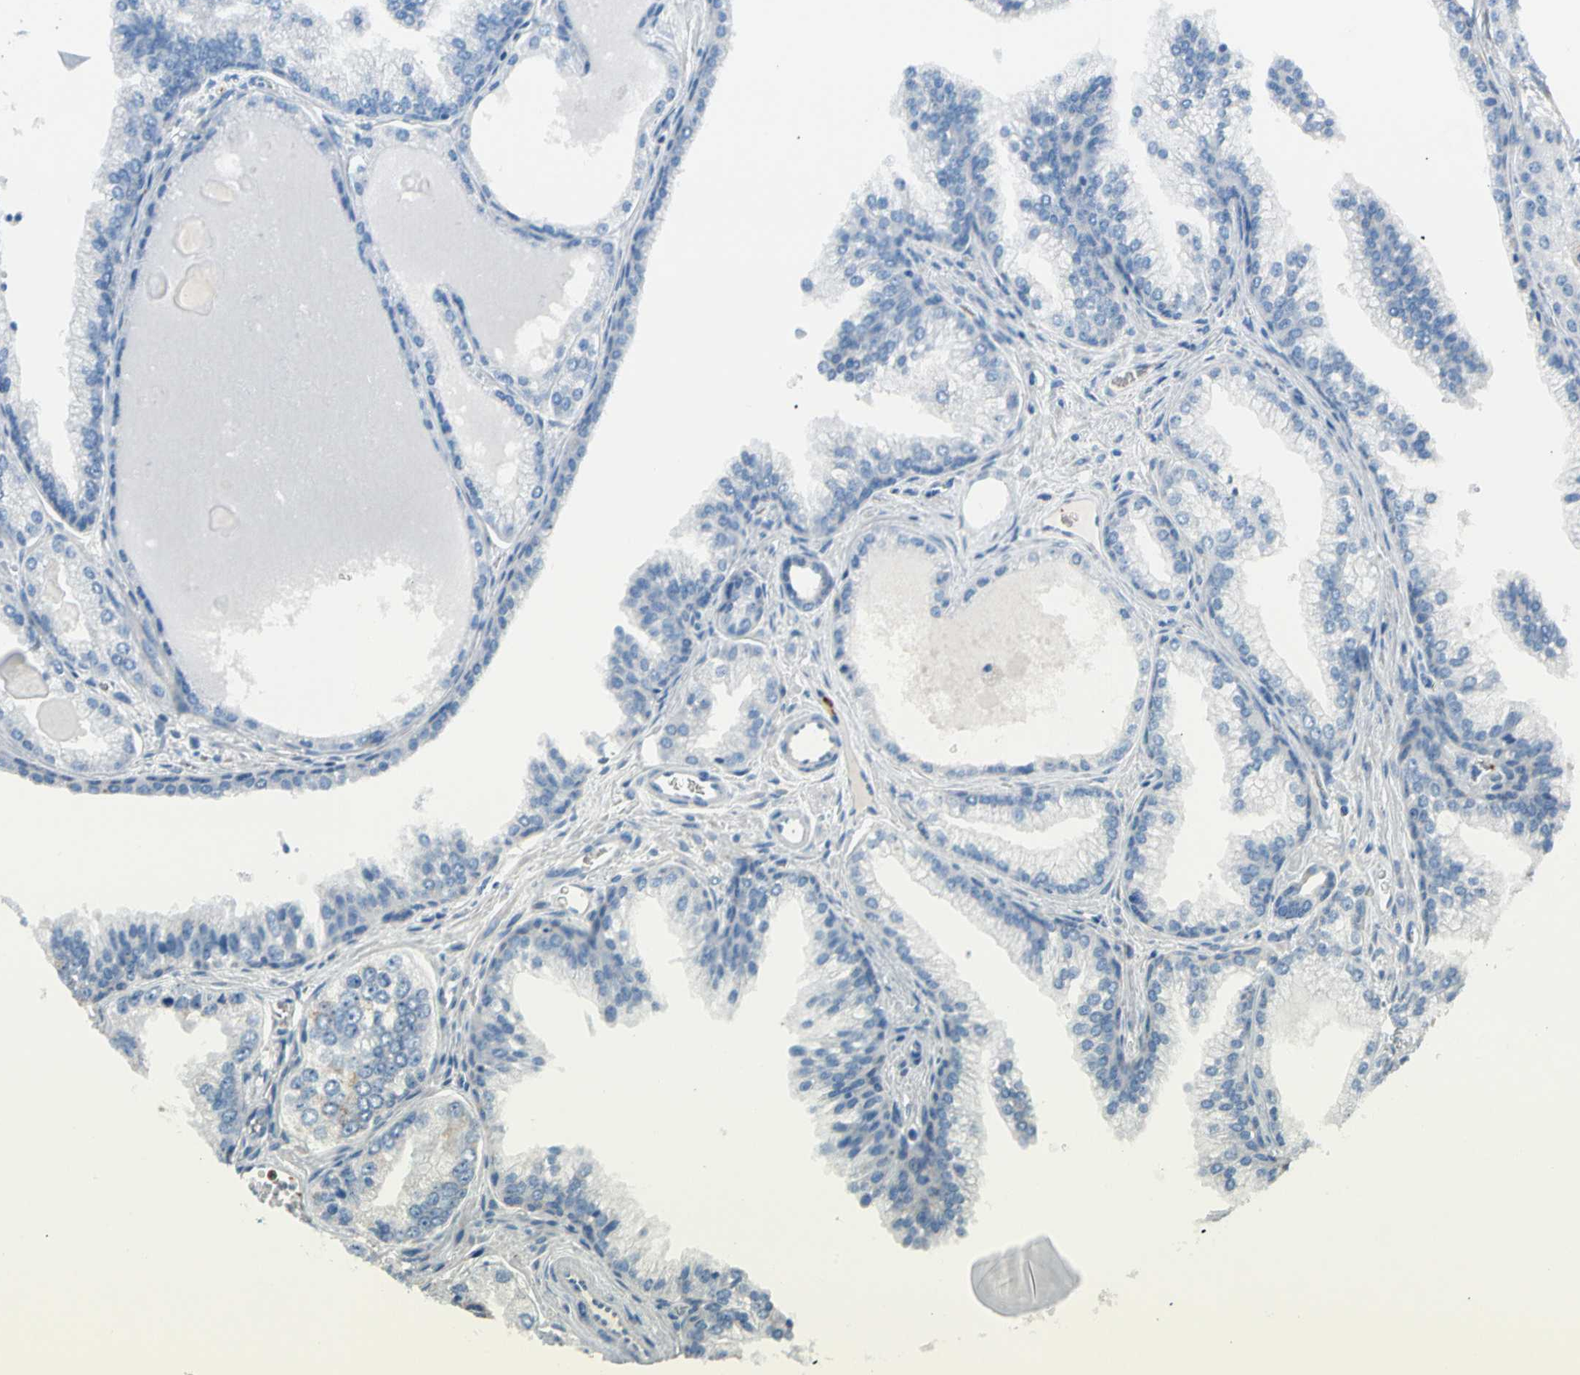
{"staining": {"intensity": "moderate", "quantity": "<25%", "location": "cytoplasmic/membranous"}, "tissue": "prostate cancer", "cell_type": "Tumor cells", "image_type": "cancer", "snomed": [{"axis": "morphology", "description": "Adenocarcinoma, Low grade"}, {"axis": "topography", "description": "Prostate"}], "caption": "An IHC image of neoplastic tissue is shown. Protein staining in brown highlights moderate cytoplasmic/membranous positivity in prostate adenocarcinoma (low-grade) within tumor cells. The staining was performed using DAB to visualize the protein expression in brown, while the nuclei were stained in blue with hematoxylin (Magnification: 20x).", "gene": "LY6G6F", "patient": {"sex": "male", "age": 59}}